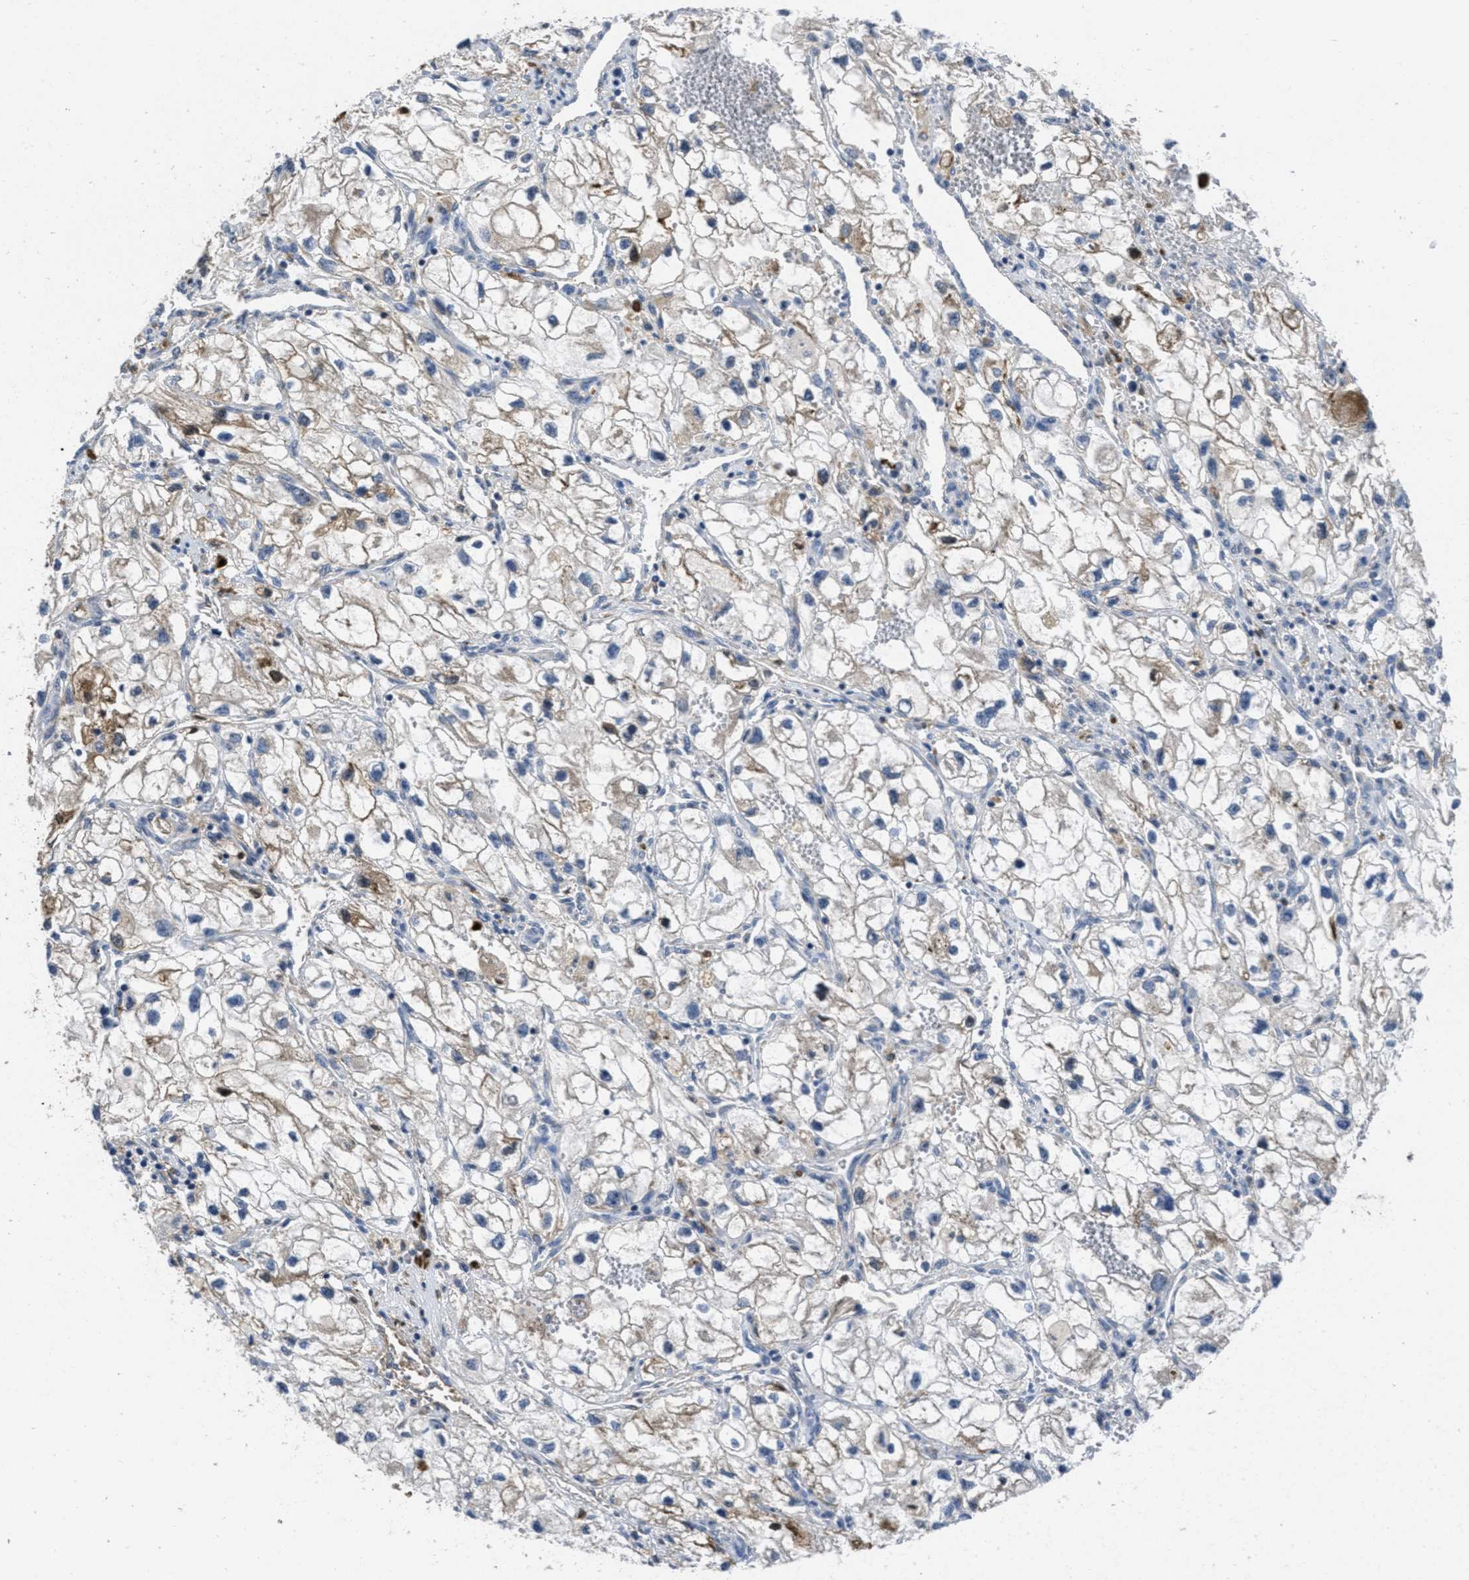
{"staining": {"intensity": "weak", "quantity": "<25%", "location": "cytoplasmic/membranous"}, "tissue": "renal cancer", "cell_type": "Tumor cells", "image_type": "cancer", "snomed": [{"axis": "morphology", "description": "Adenocarcinoma, NOS"}, {"axis": "topography", "description": "Kidney"}], "caption": "DAB (3,3'-diaminobenzidine) immunohistochemical staining of renal adenocarcinoma reveals no significant positivity in tumor cells. (DAB (3,3'-diaminobenzidine) immunohistochemistry, high magnification).", "gene": "ANGPT1", "patient": {"sex": "female", "age": 70}}